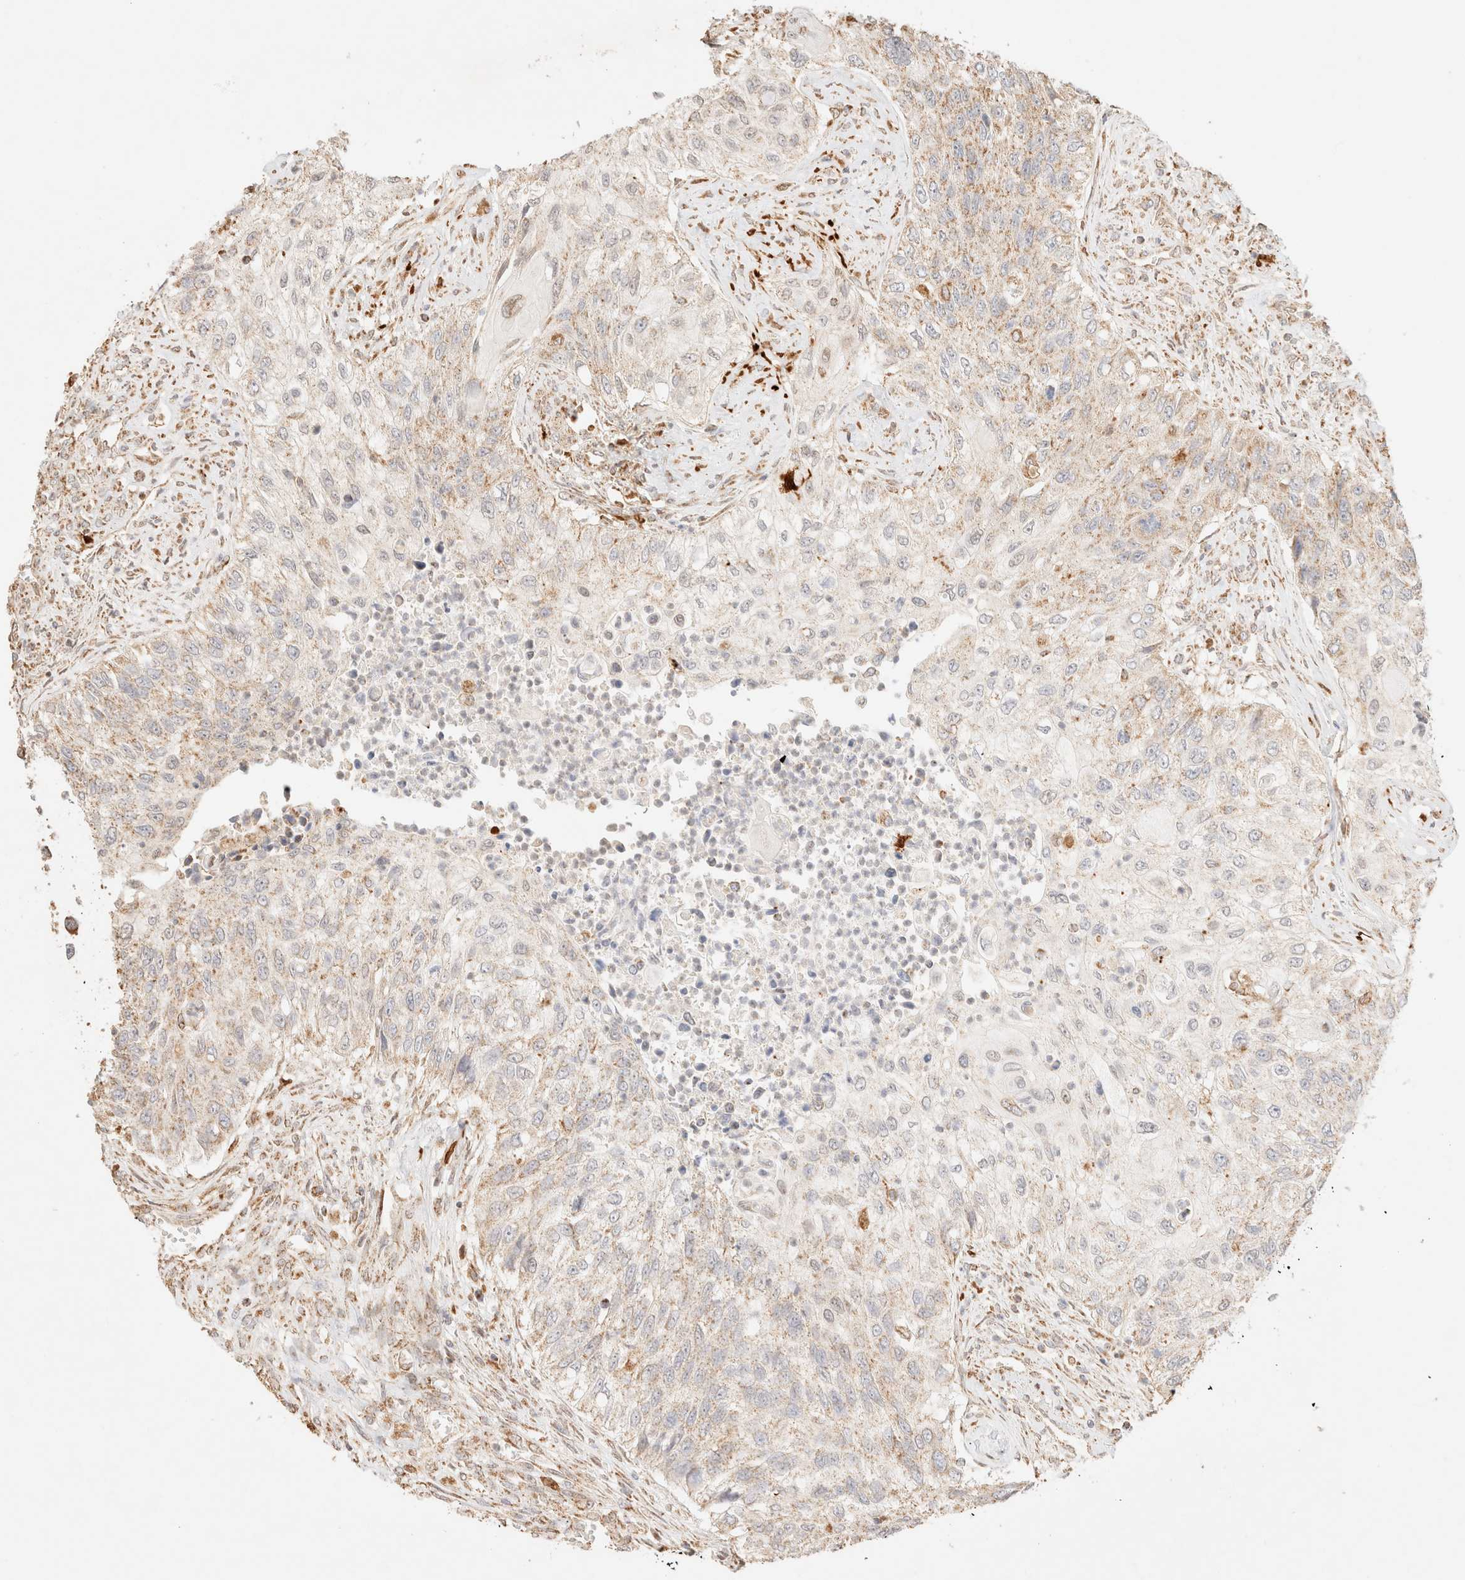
{"staining": {"intensity": "weak", "quantity": "25%-75%", "location": "cytoplasmic/membranous"}, "tissue": "urothelial cancer", "cell_type": "Tumor cells", "image_type": "cancer", "snomed": [{"axis": "morphology", "description": "Urothelial carcinoma, High grade"}, {"axis": "topography", "description": "Urinary bladder"}], "caption": "Protein staining of urothelial cancer tissue demonstrates weak cytoplasmic/membranous positivity in about 25%-75% of tumor cells.", "gene": "TACO1", "patient": {"sex": "female", "age": 60}}